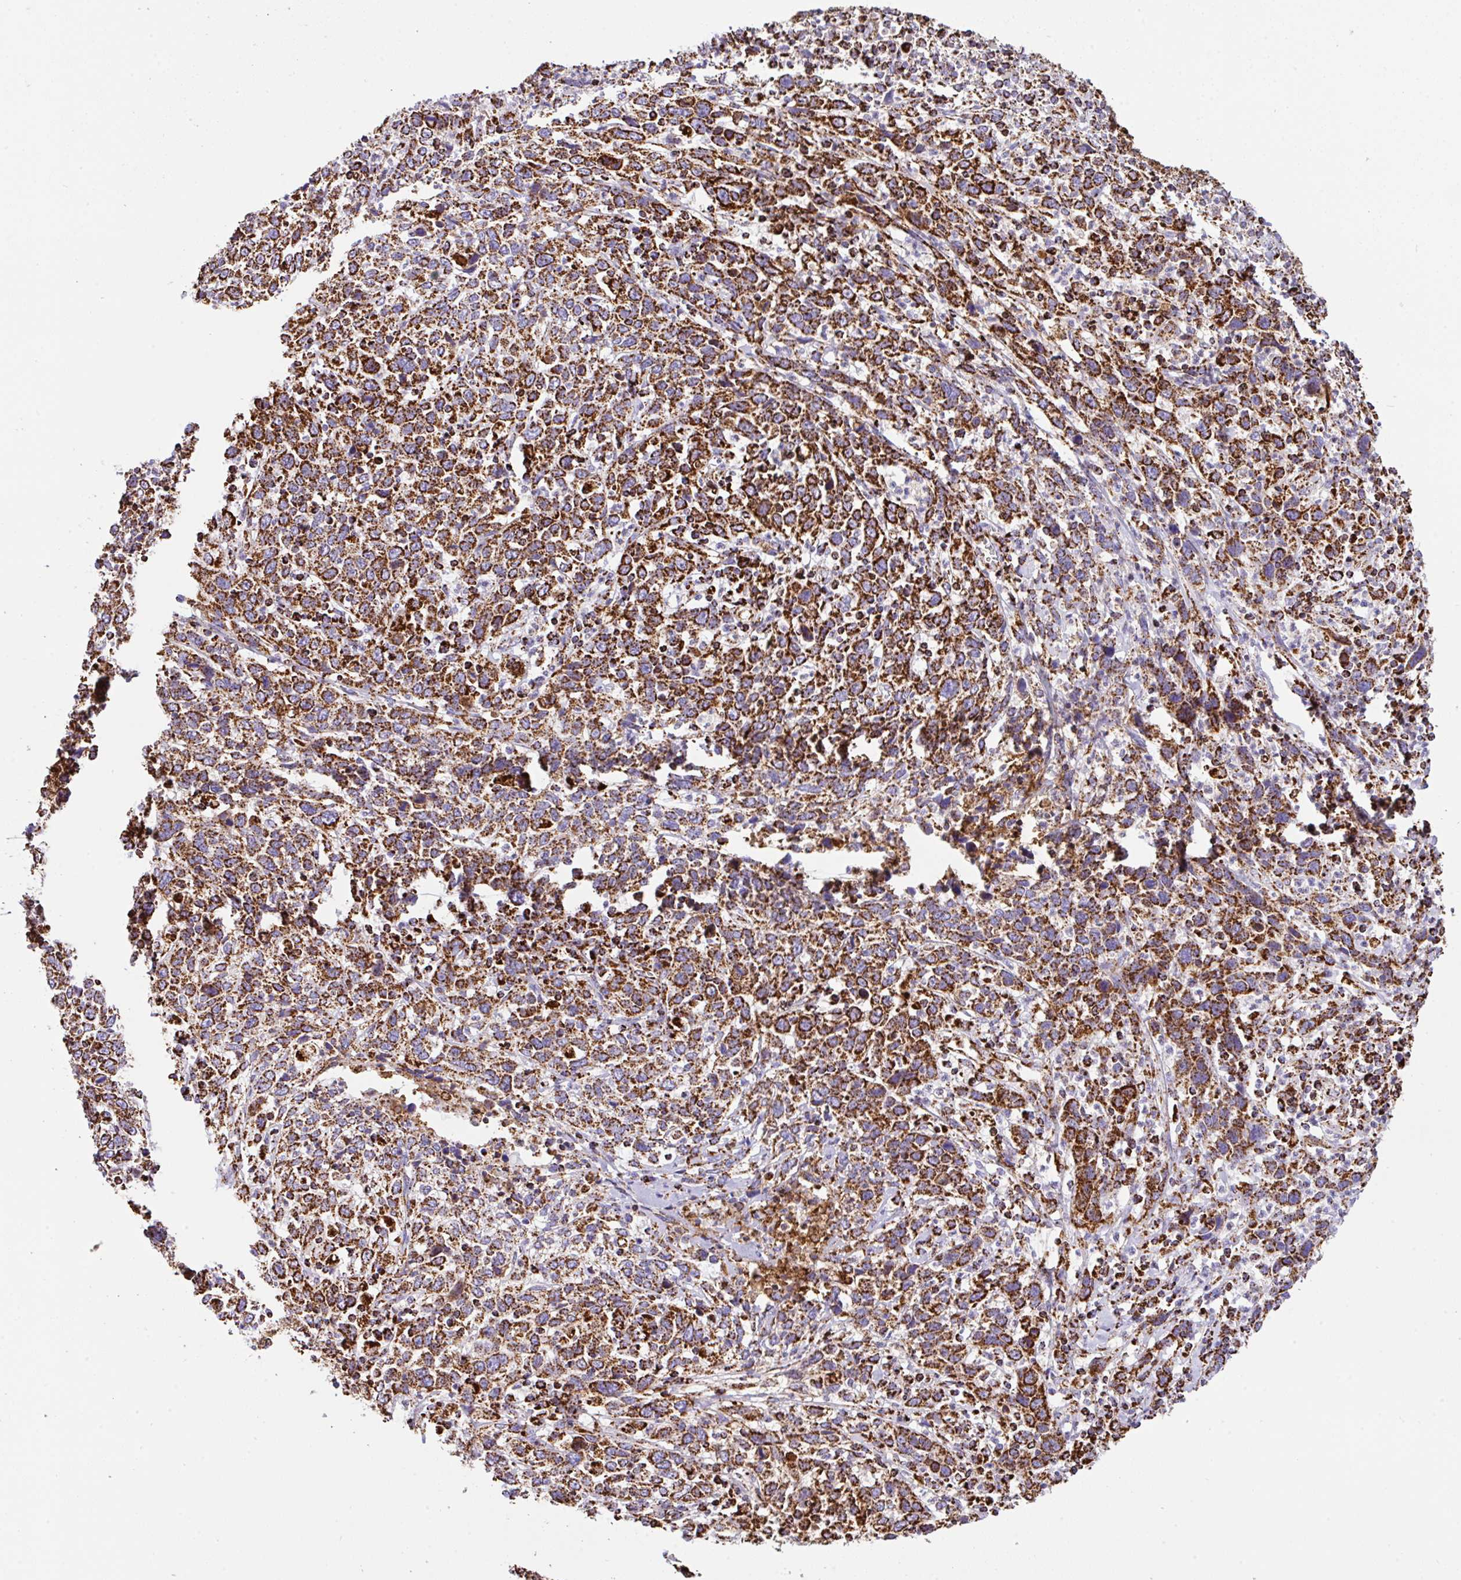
{"staining": {"intensity": "strong", "quantity": ">75%", "location": "cytoplasmic/membranous"}, "tissue": "cervical cancer", "cell_type": "Tumor cells", "image_type": "cancer", "snomed": [{"axis": "morphology", "description": "Squamous cell carcinoma, NOS"}, {"axis": "topography", "description": "Cervix"}], "caption": "A high amount of strong cytoplasmic/membranous positivity is present in approximately >75% of tumor cells in cervical cancer (squamous cell carcinoma) tissue.", "gene": "ANKRD33B", "patient": {"sex": "female", "age": 46}}